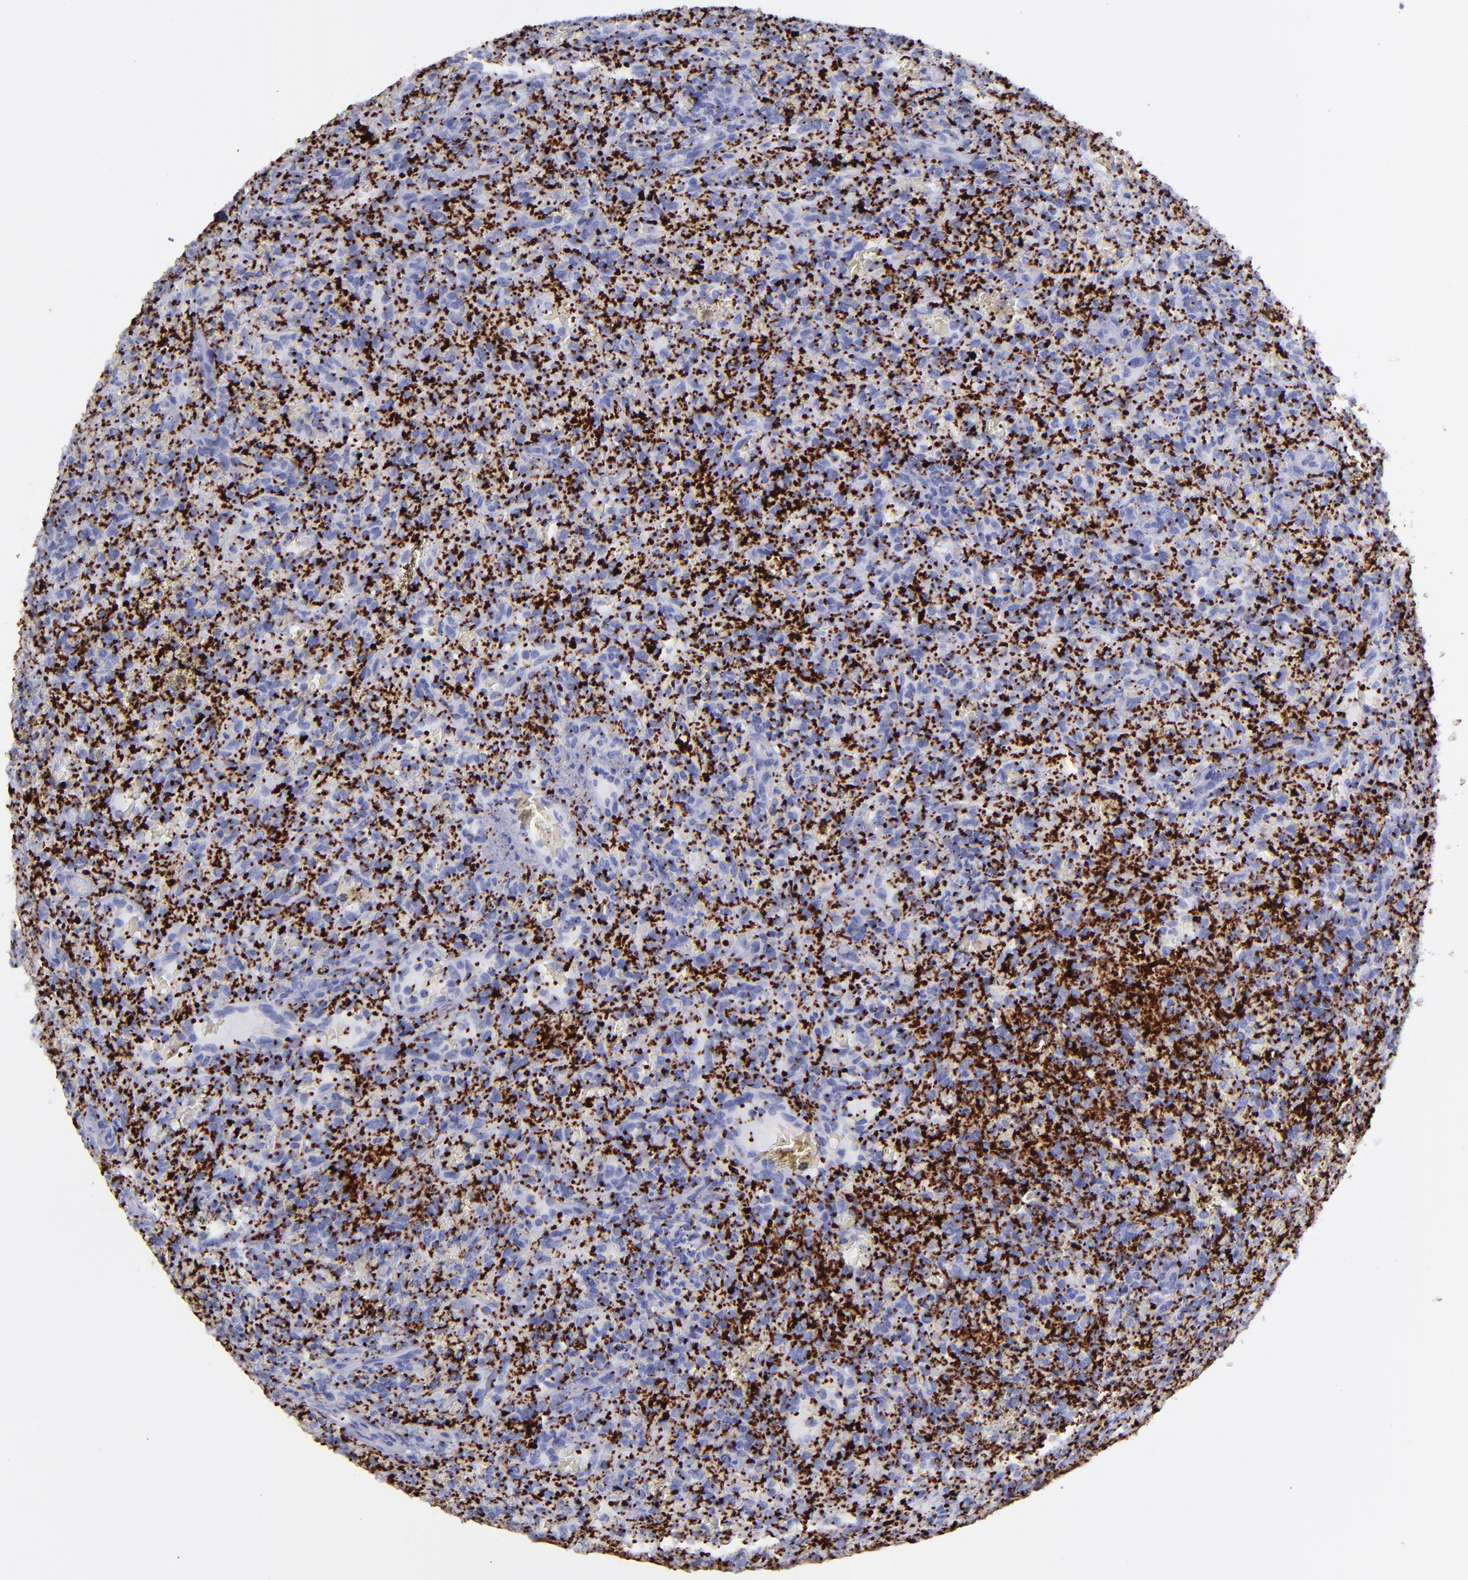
{"staining": {"intensity": "negative", "quantity": "none", "location": "none"}, "tissue": "lymphoma", "cell_type": "Tumor cells", "image_type": "cancer", "snomed": [{"axis": "morphology", "description": "Malignant lymphoma, non-Hodgkin's type, Low grade"}, {"axis": "topography", "description": "Spleen"}], "caption": "High power microscopy image of an immunohistochemistry (IHC) micrograph of lymphoma, revealing no significant positivity in tumor cells. (DAB immunohistochemistry with hematoxylin counter stain).", "gene": "EFCAB13", "patient": {"sex": "female", "age": 64}}